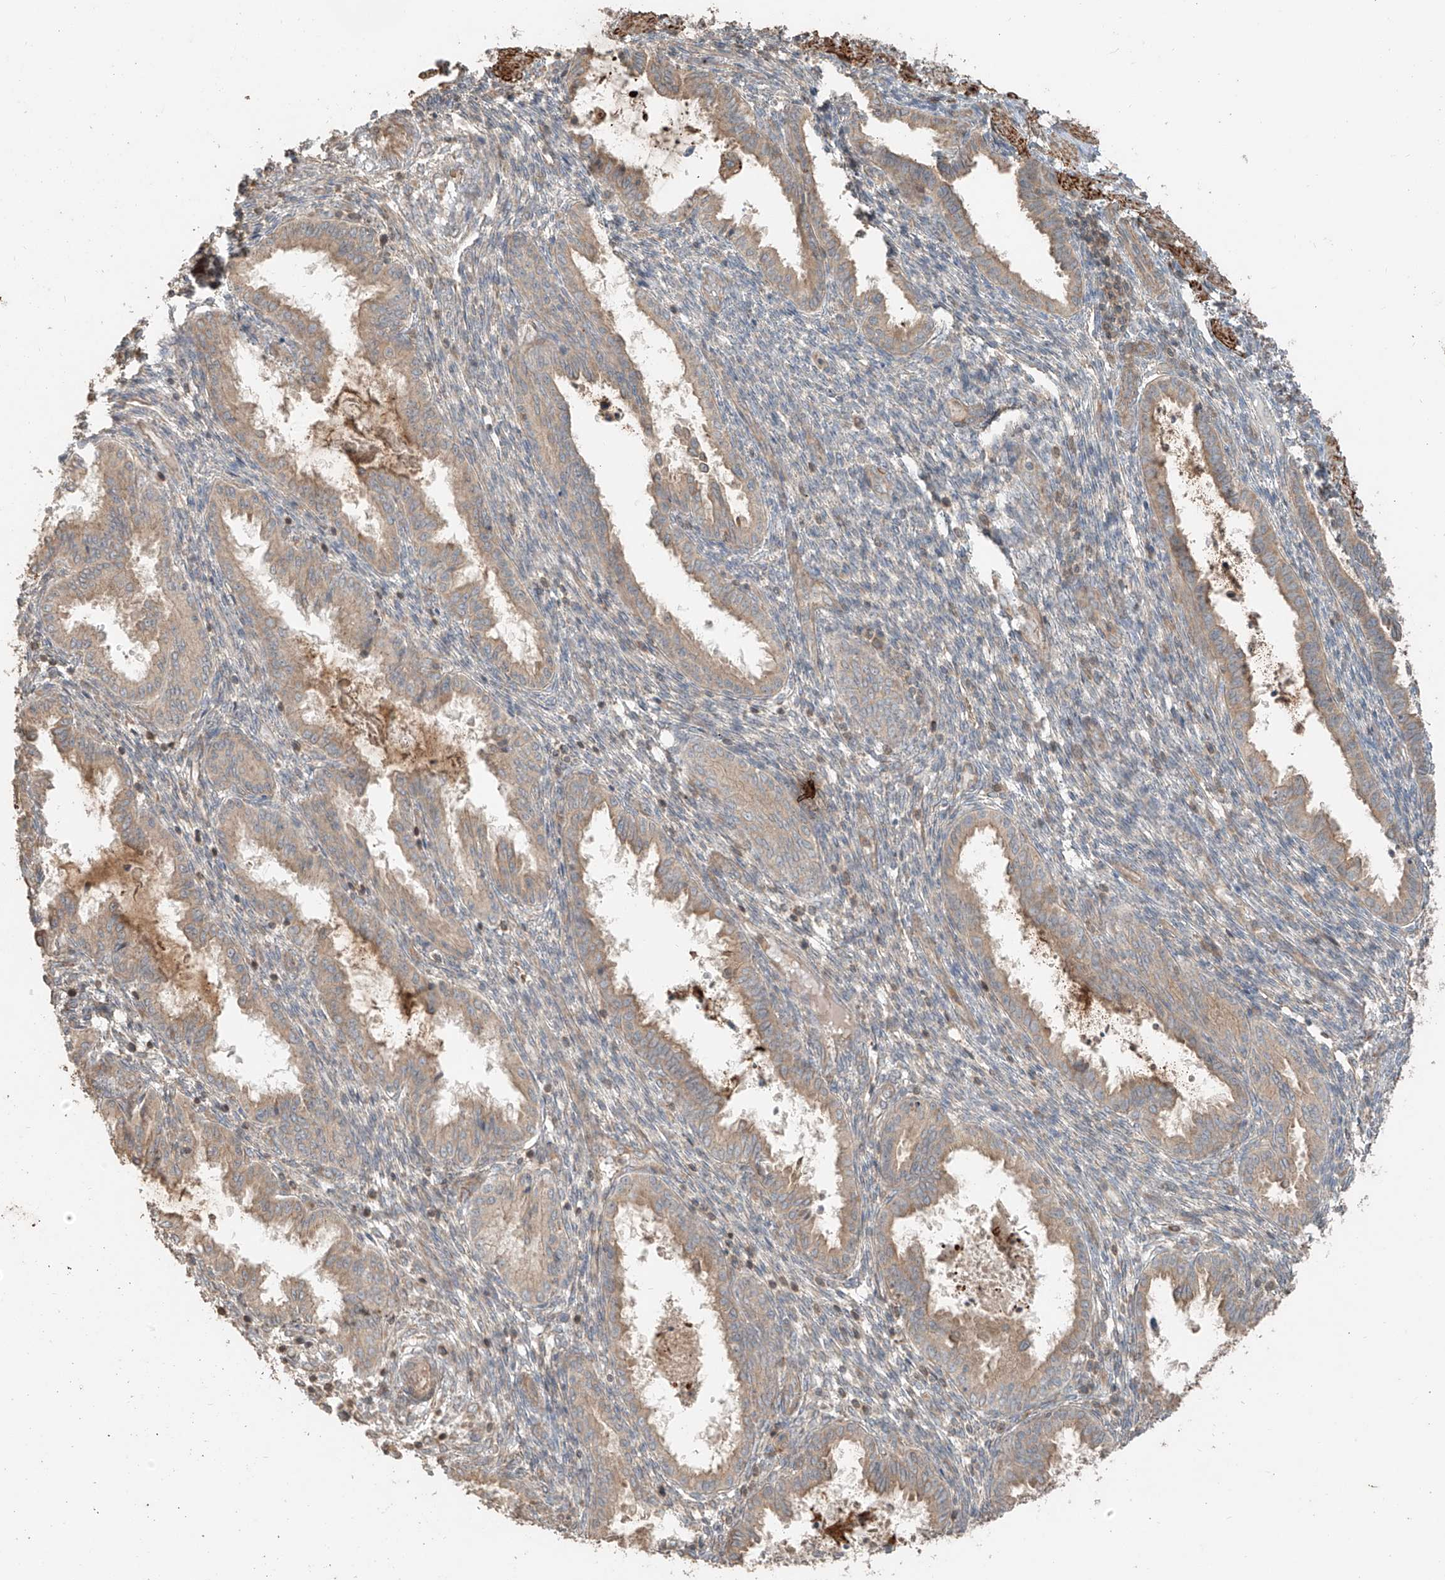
{"staining": {"intensity": "negative", "quantity": "none", "location": "none"}, "tissue": "endometrium", "cell_type": "Cells in endometrial stroma", "image_type": "normal", "snomed": [{"axis": "morphology", "description": "Normal tissue, NOS"}, {"axis": "topography", "description": "Endometrium"}], "caption": "High magnification brightfield microscopy of benign endometrium stained with DAB (brown) and counterstained with hematoxylin (blue): cells in endometrial stroma show no significant staining.", "gene": "ANKZF1", "patient": {"sex": "female", "age": 33}}